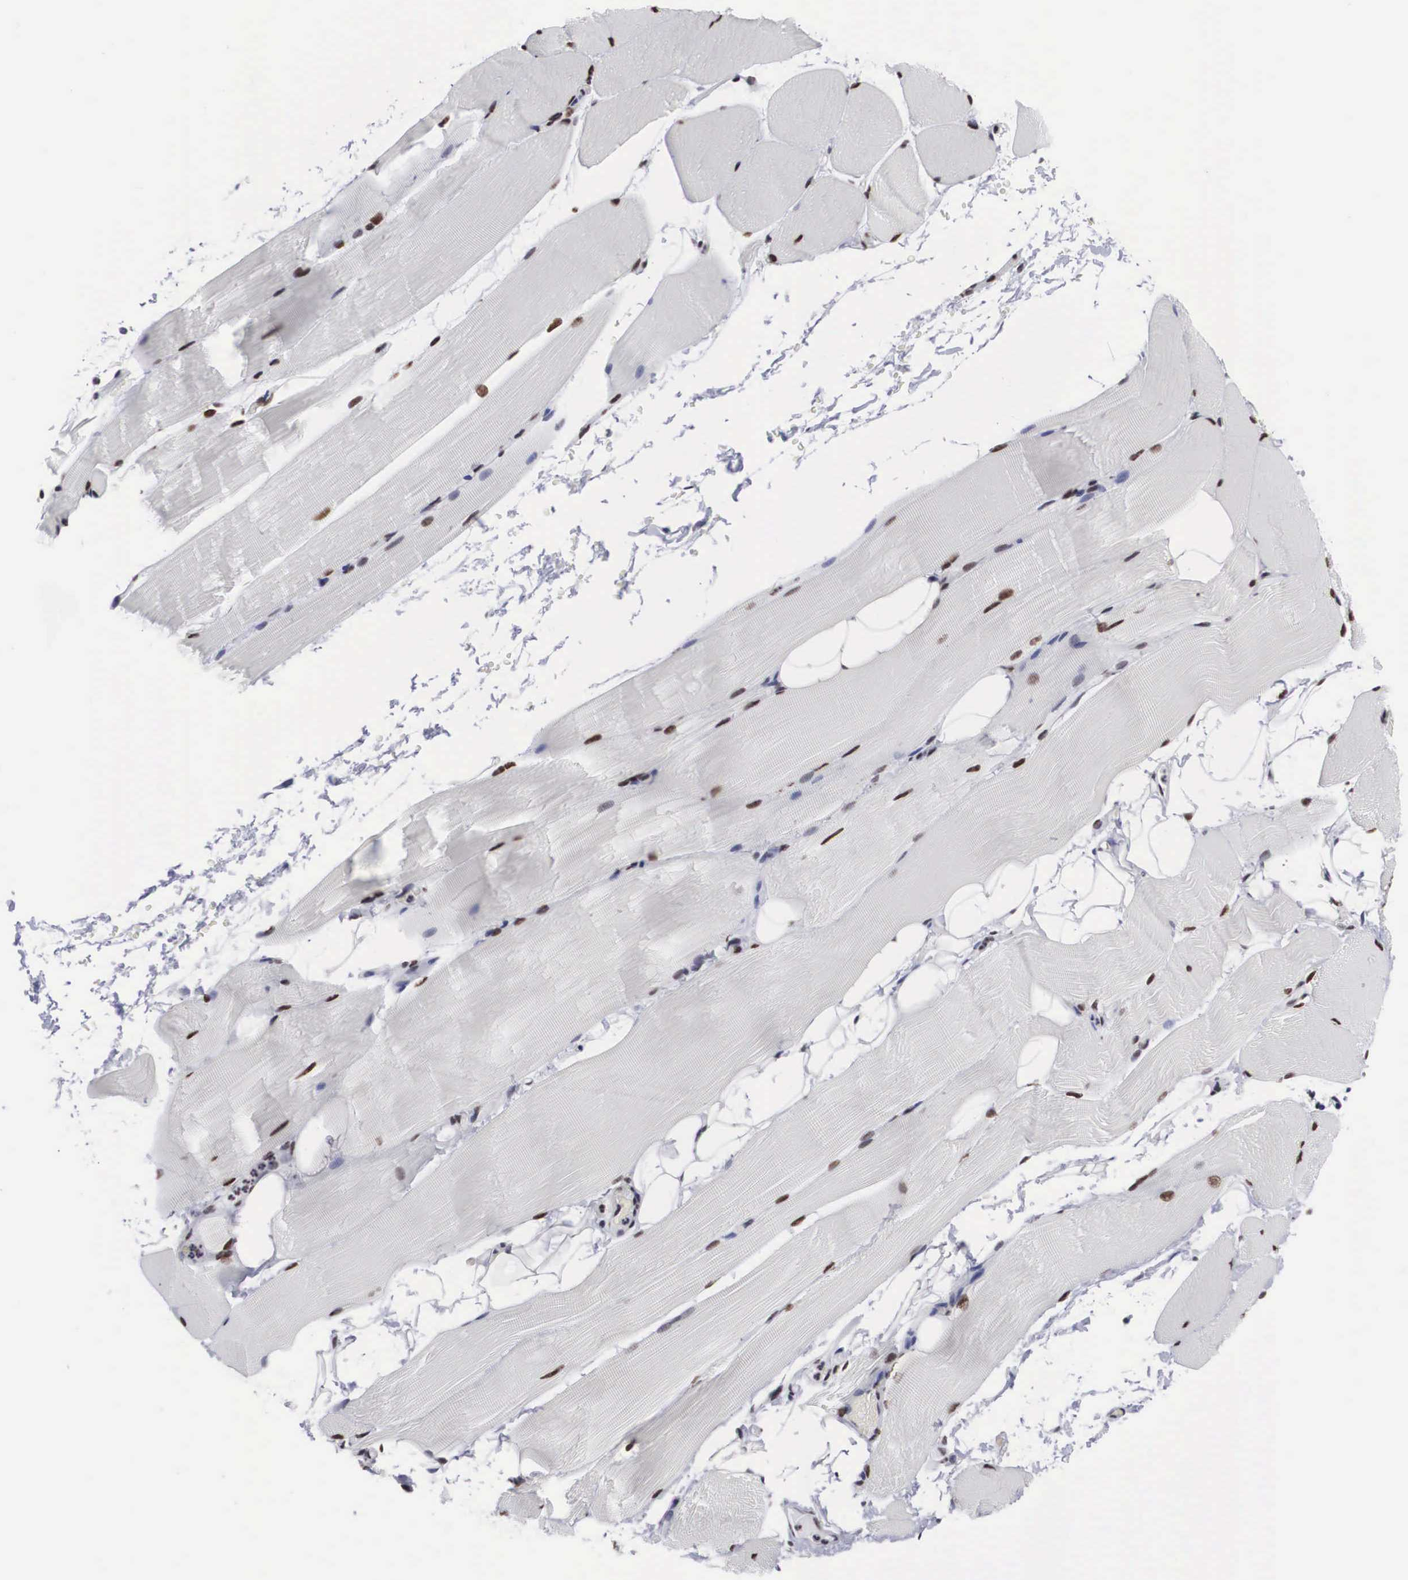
{"staining": {"intensity": "moderate", "quantity": "25%-75%", "location": "nuclear"}, "tissue": "skeletal muscle", "cell_type": "Myocytes", "image_type": "normal", "snomed": [{"axis": "morphology", "description": "Normal tissue, NOS"}, {"axis": "topography", "description": "Skeletal muscle"}, {"axis": "topography", "description": "Parathyroid gland"}], "caption": "This photomicrograph reveals IHC staining of benign skeletal muscle, with medium moderate nuclear expression in about 25%-75% of myocytes.", "gene": "ACIN1", "patient": {"sex": "female", "age": 37}}